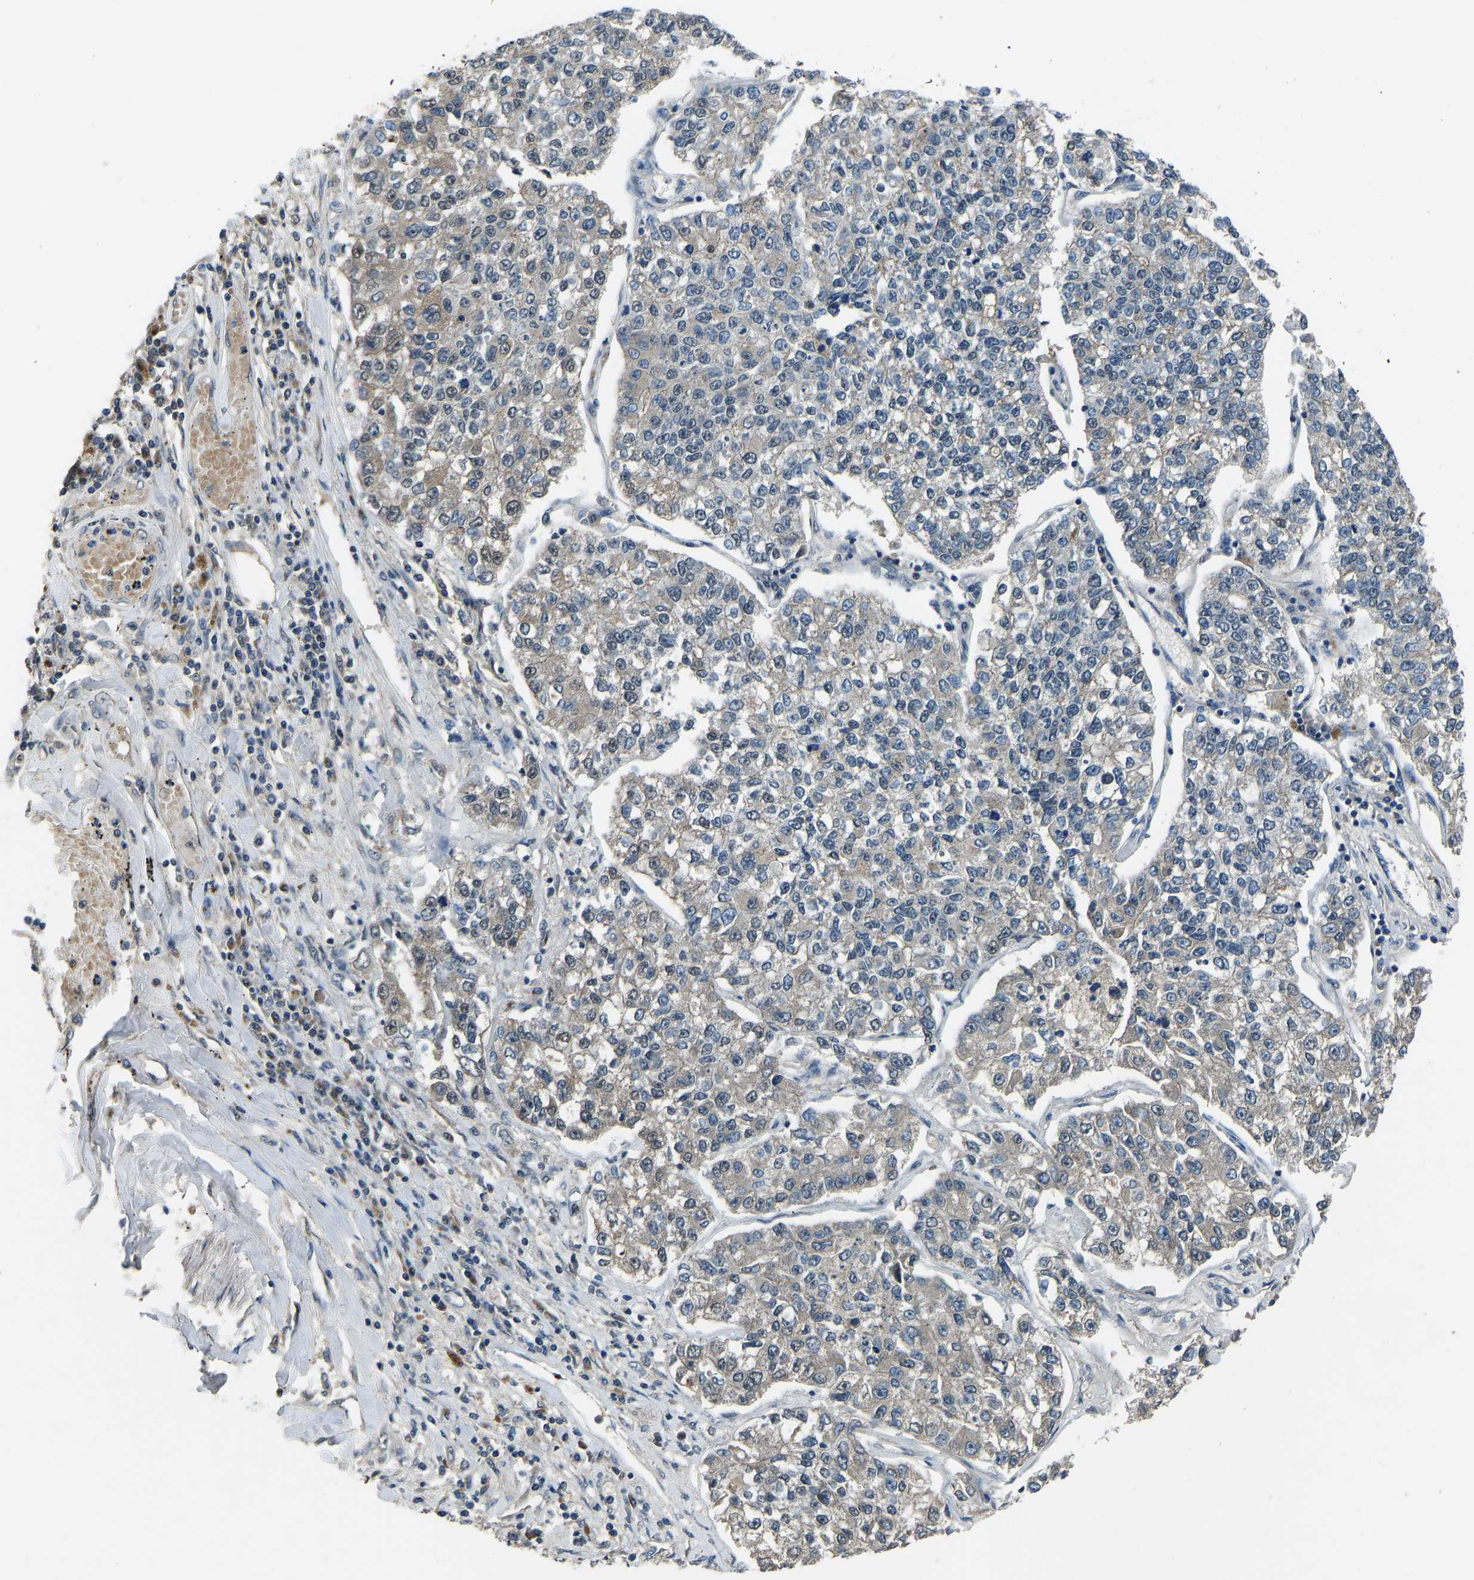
{"staining": {"intensity": "weak", "quantity": "<25%", "location": "cytoplasmic/membranous"}, "tissue": "lung cancer", "cell_type": "Tumor cells", "image_type": "cancer", "snomed": [{"axis": "morphology", "description": "Adenocarcinoma, NOS"}, {"axis": "topography", "description": "Lung"}], "caption": "Immunohistochemistry (IHC) of lung adenocarcinoma exhibits no positivity in tumor cells.", "gene": "TOX4", "patient": {"sex": "male", "age": 49}}